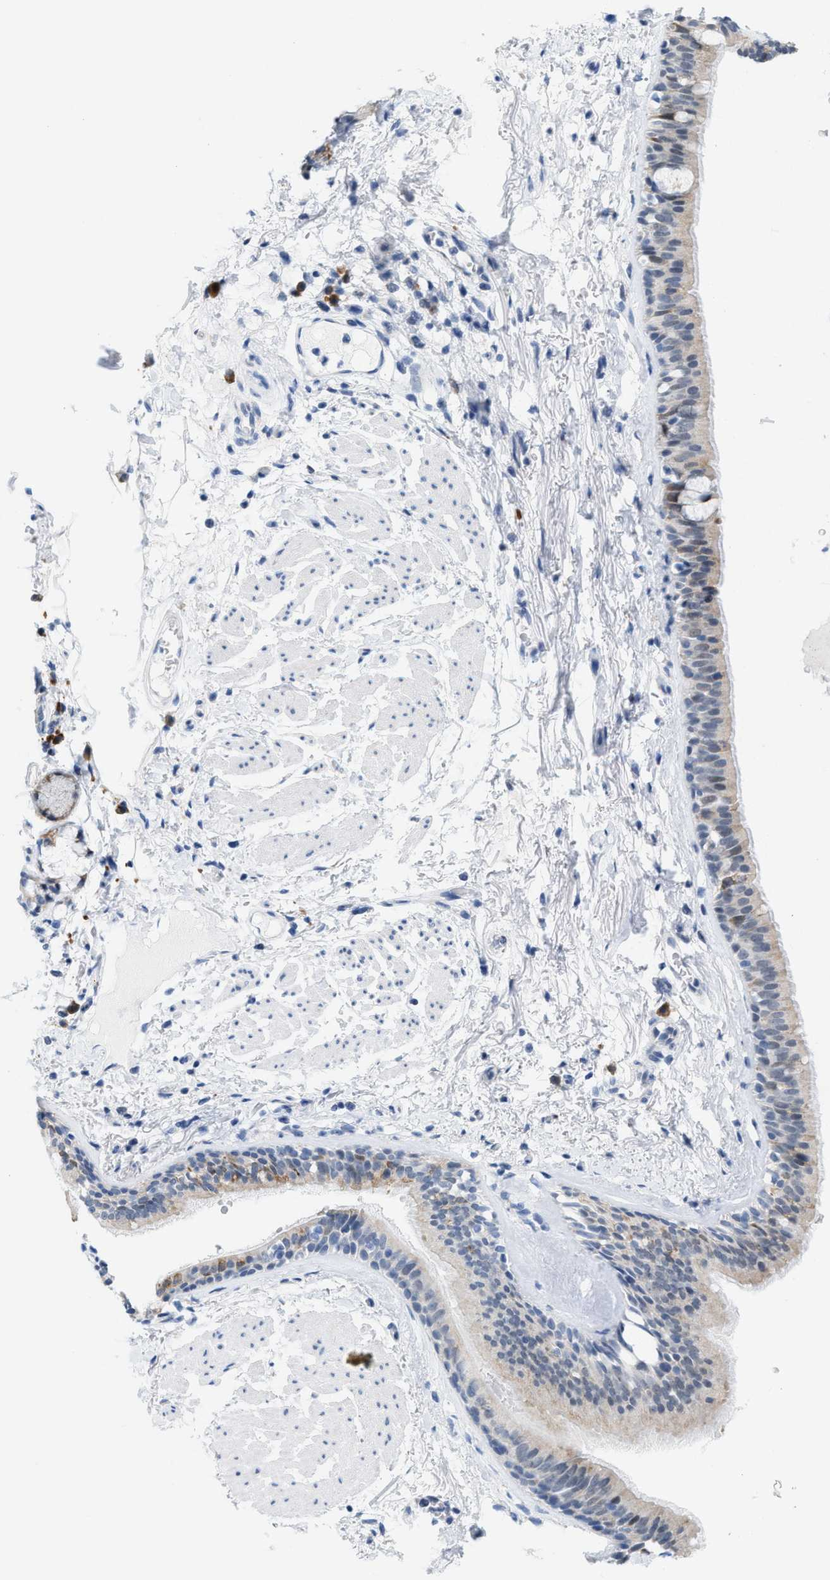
{"staining": {"intensity": "weak", "quantity": "<25%", "location": "cytoplasmic/membranous"}, "tissue": "bronchus", "cell_type": "Respiratory epithelial cells", "image_type": "normal", "snomed": [{"axis": "morphology", "description": "Normal tissue, NOS"}, {"axis": "topography", "description": "Cartilage tissue"}], "caption": "Immunohistochemistry (IHC) image of benign bronchus stained for a protein (brown), which demonstrates no positivity in respiratory epithelial cells.", "gene": "KIFC3", "patient": {"sex": "female", "age": 63}}